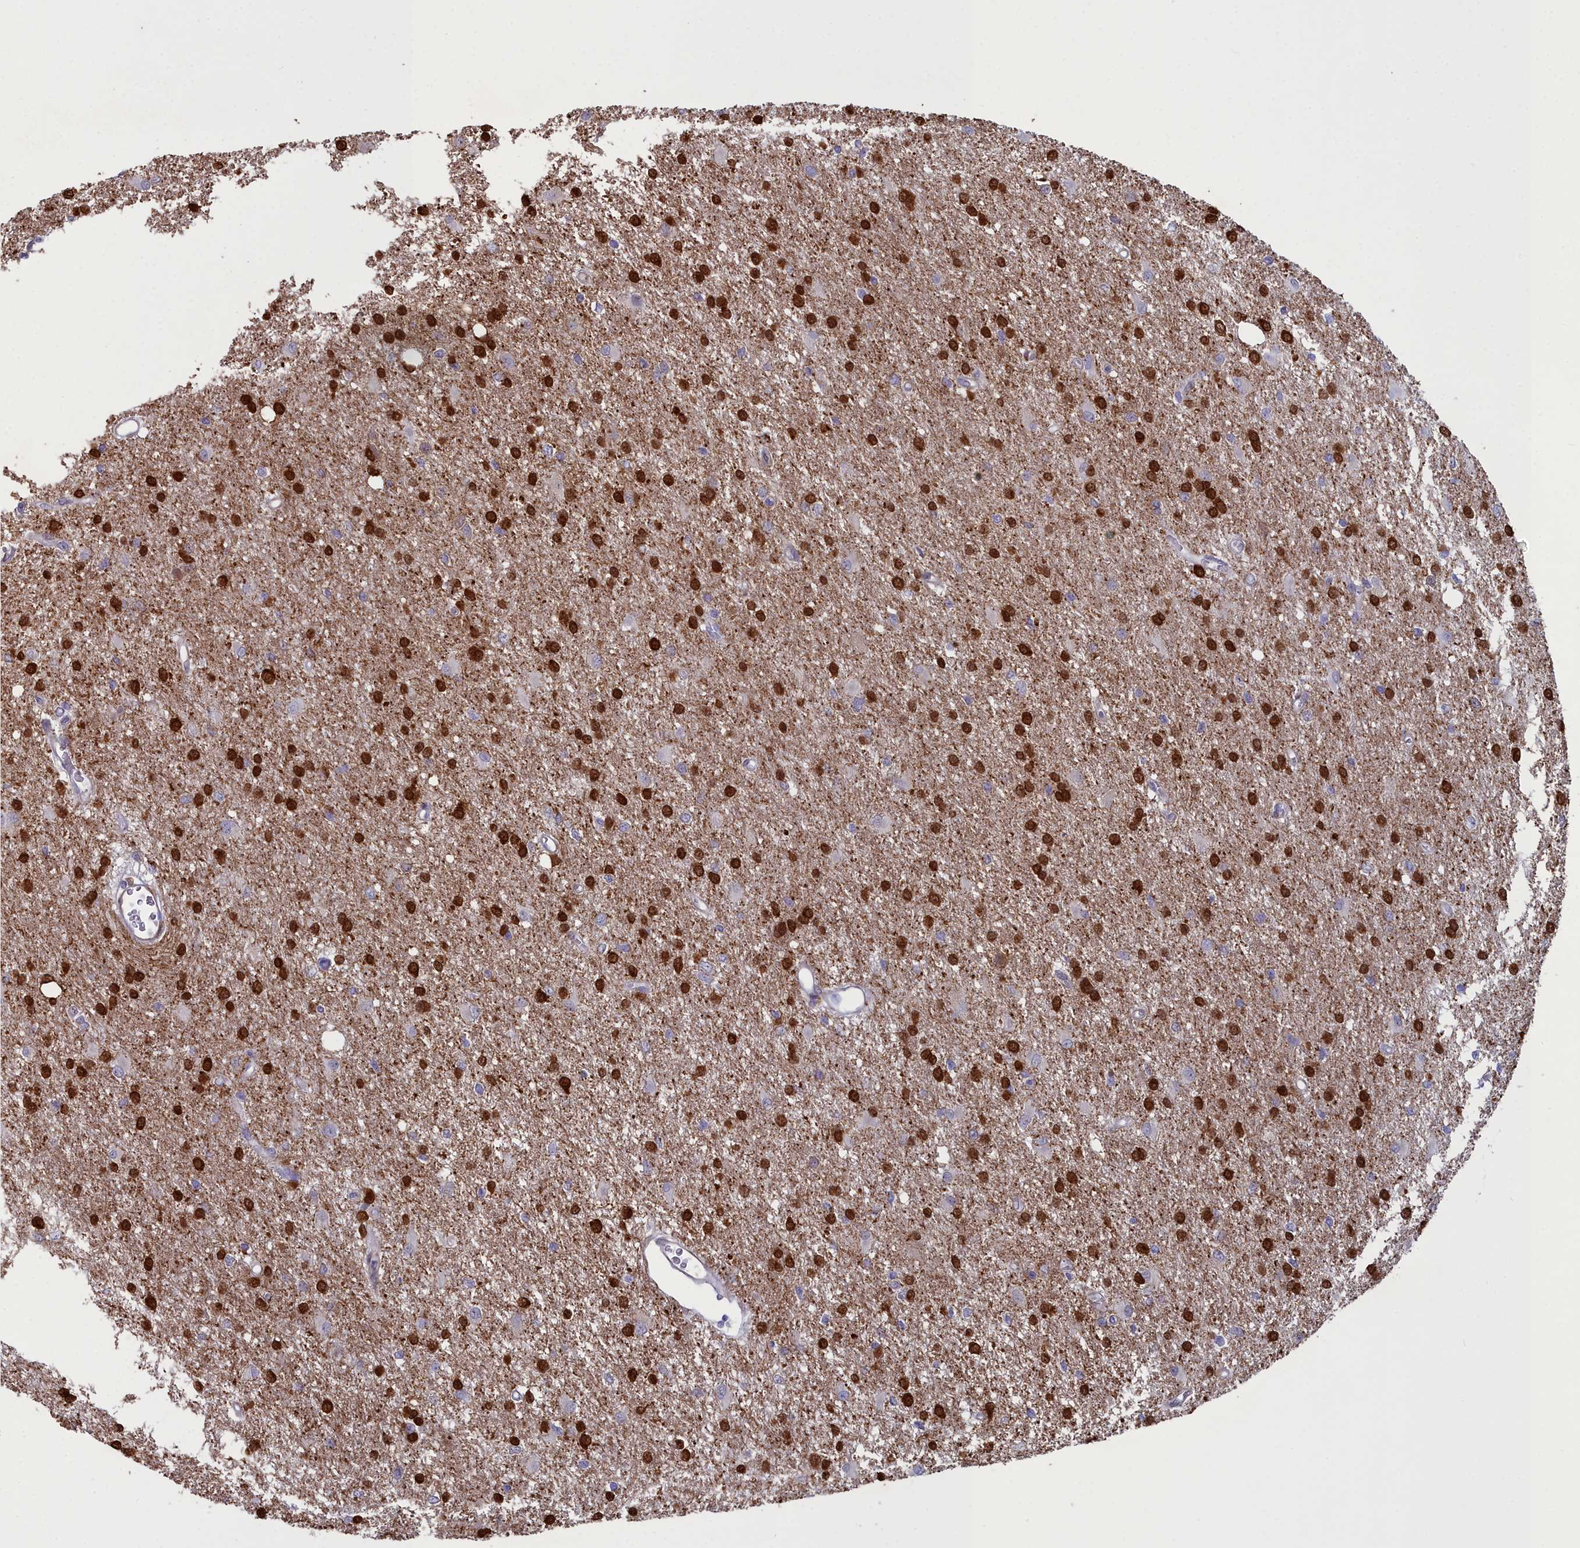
{"staining": {"intensity": "strong", "quantity": "25%-75%", "location": "nuclear"}, "tissue": "glioma", "cell_type": "Tumor cells", "image_type": "cancer", "snomed": [{"axis": "morphology", "description": "Glioma, malignant, High grade"}, {"axis": "topography", "description": "Brain"}], "caption": "Tumor cells show strong nuclear expression in about 25%-75% of cells in malignant high-grade glioma. Nuclei are stained in blue.", "gene": "PPP1R14A", "patient": {"sex": "female", "age": 50}}